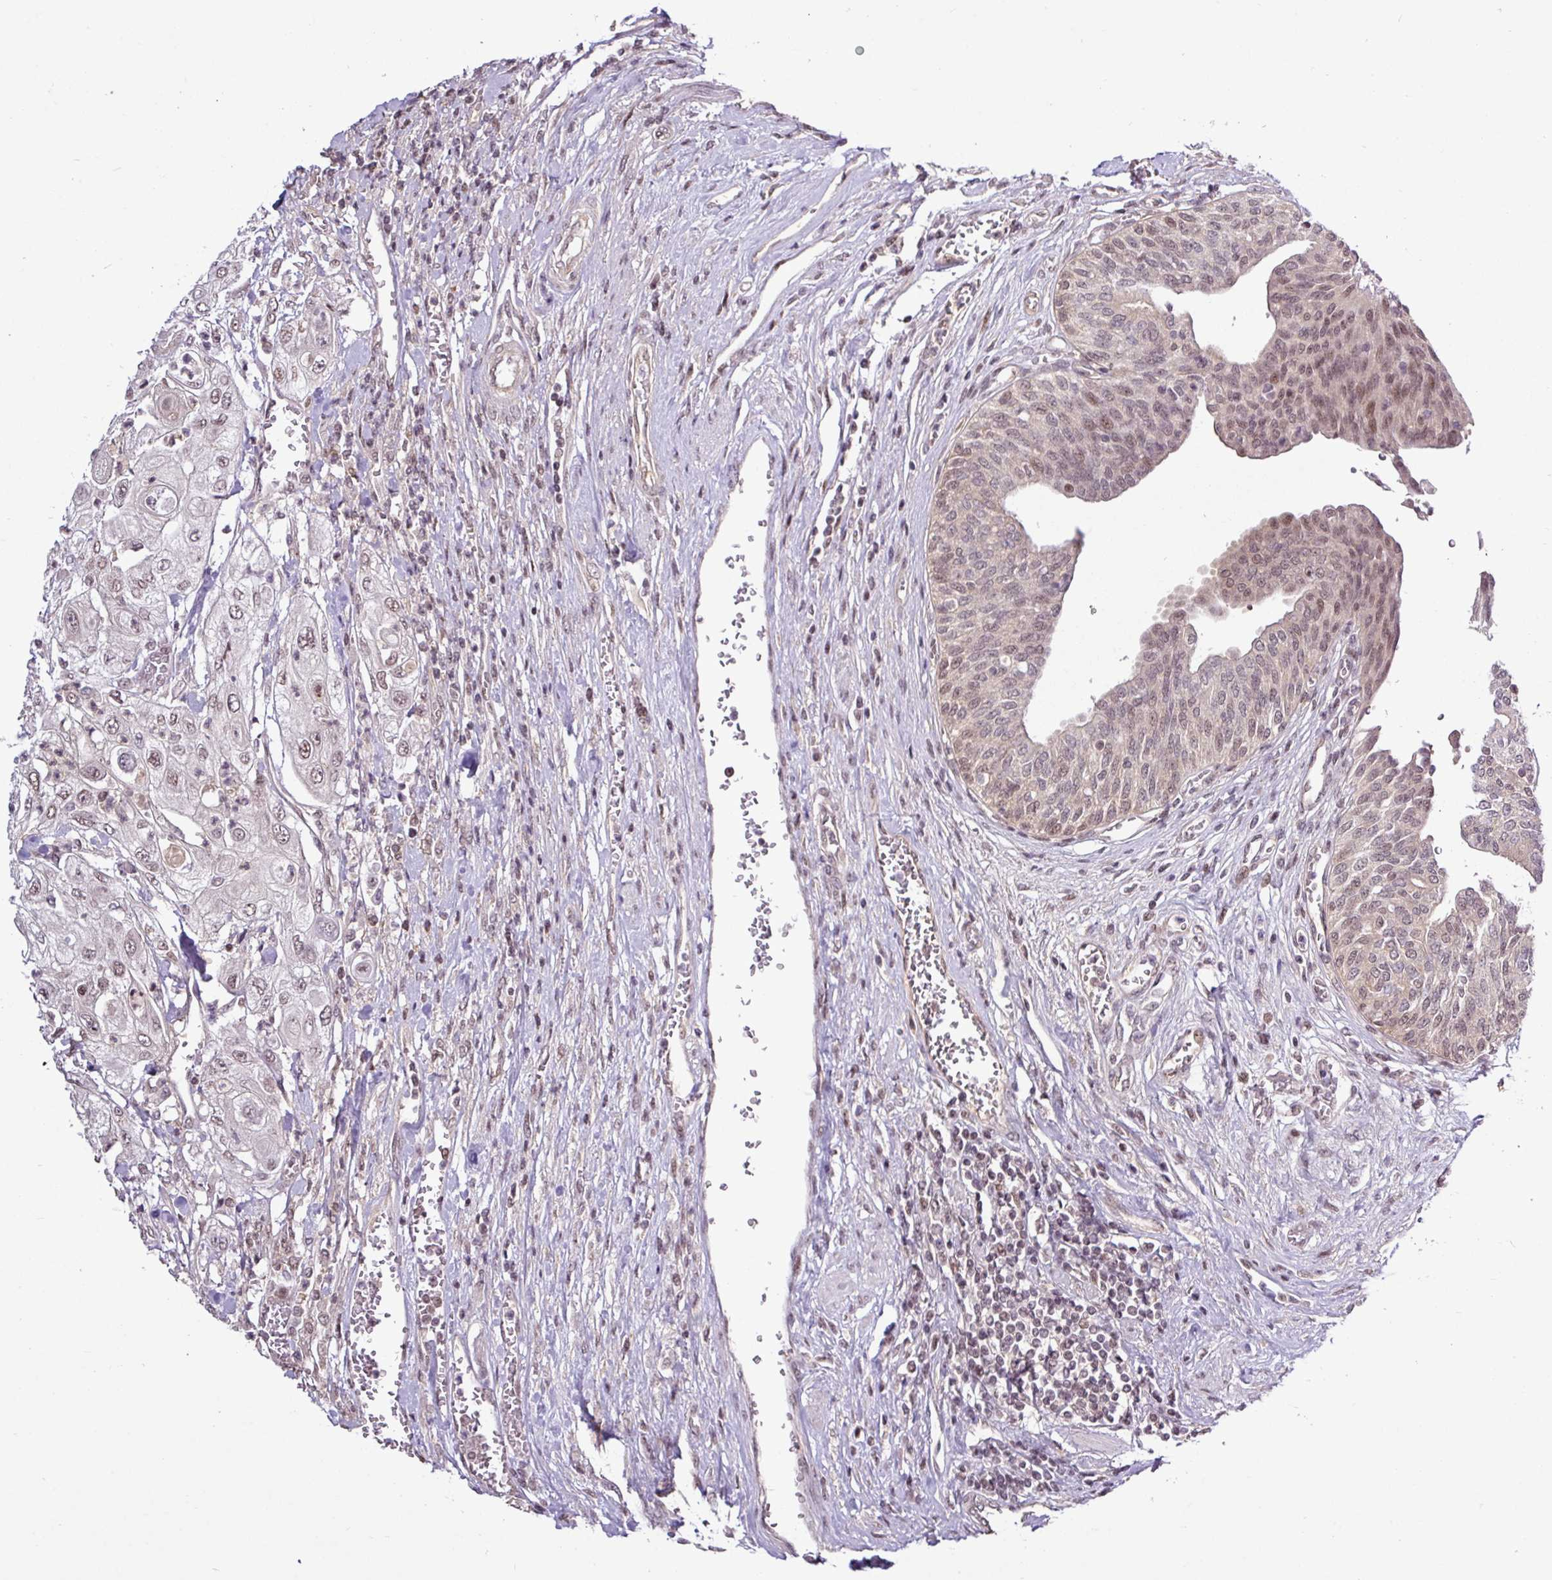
{"staining": {"intensity": "moderate", "quantity": ">75%", "location": "nuclear"}, "tissue": "urothelial cancer", "cell_type": "Tumor cells", "image_type": "cancer", "snomed": [{"axis": "morphology", "description": "Urothelial carcinoma, High grade"}, {"axis": "topography", "description": "Urinary bladder"}], "caption": "High-grade urothelial carcinoma was stained to show a protein in brown. There is medium levels of moderate nuclear expression in approximately >75% of tumor cells.", "gene": "ITPKC", "patient": {"sex": "female", "age": 79}}